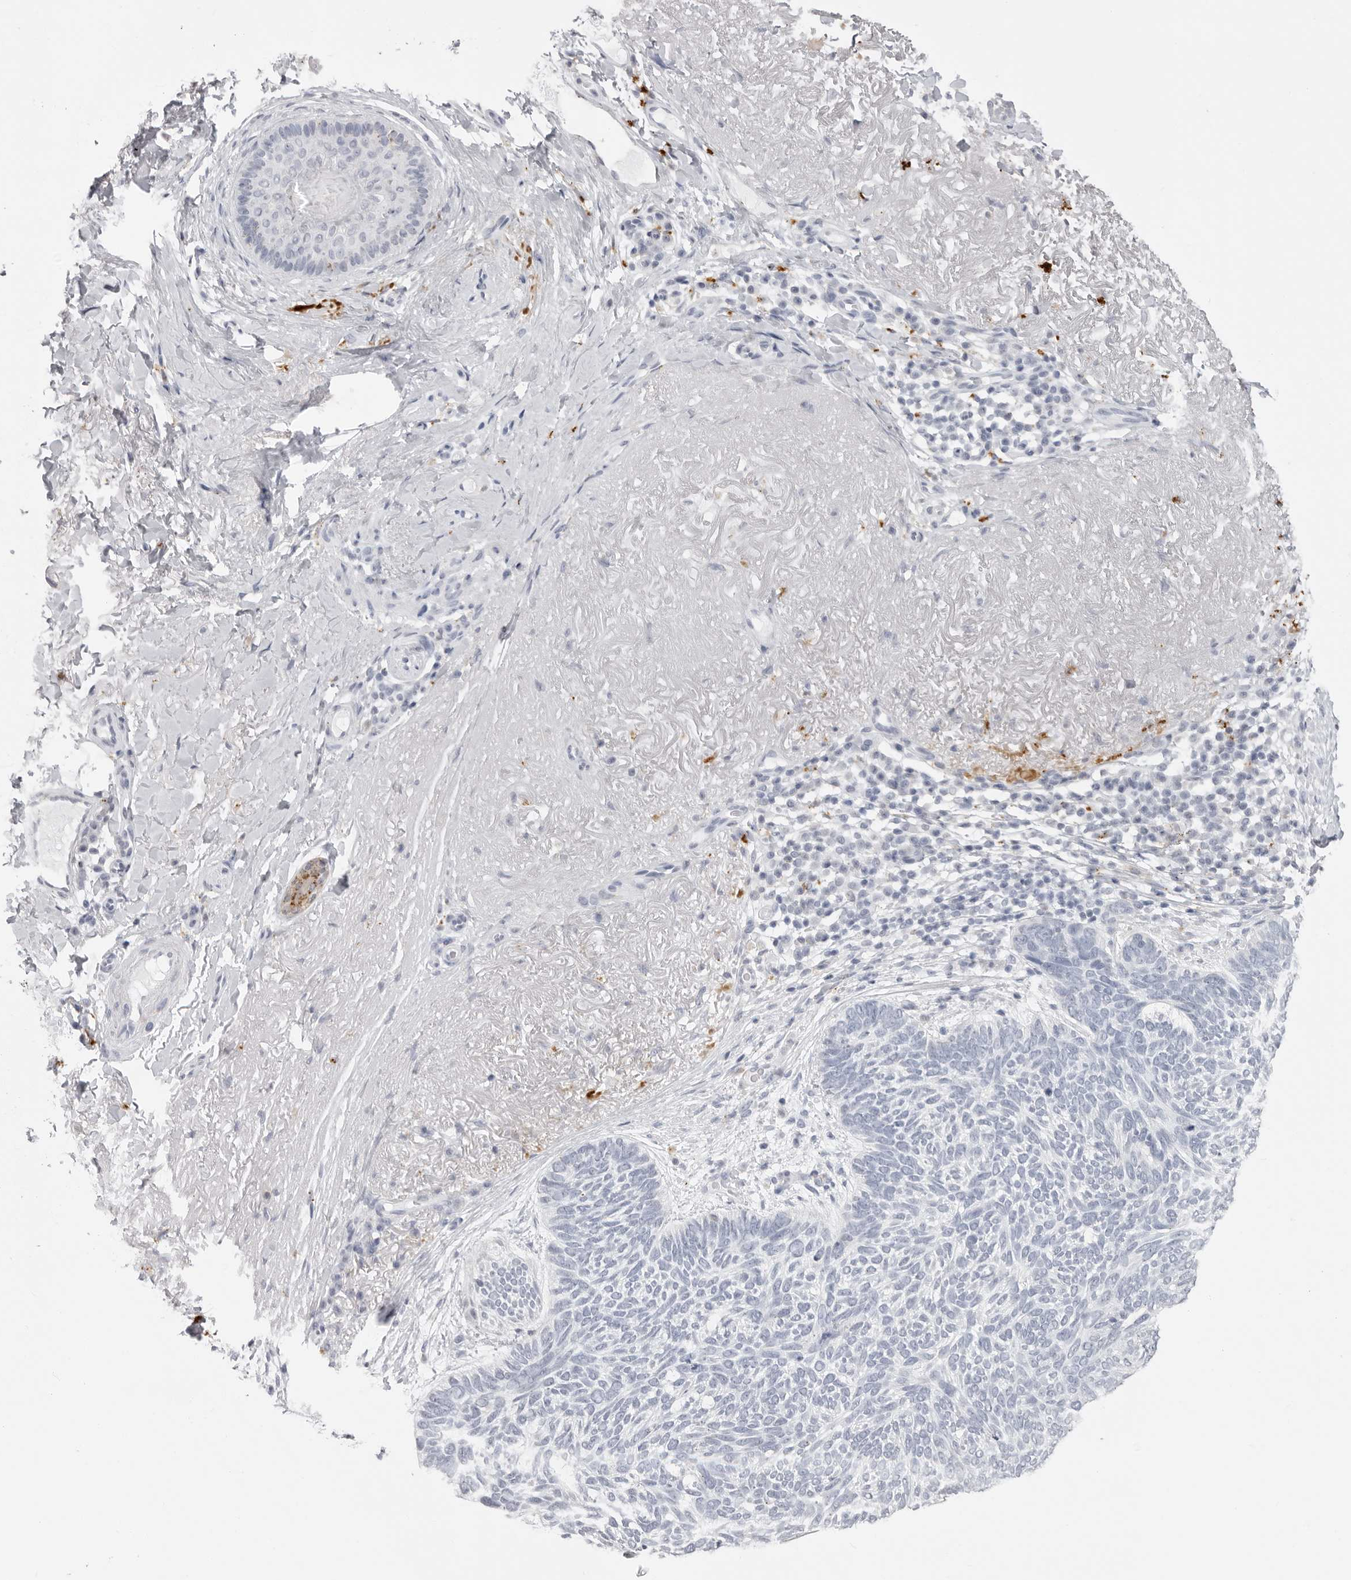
{"staining": {"intensity": "negative", "quantity": "none", "location": "none"}, "tissue": "skin cancer", "cell_type": "Tumor cells", "image_type": "cancer", "snomed": [{"axis": "morphology", "description": "Basal cell carcinoma"}, {"axis": "topography", "description": "Skin"}], "caption": "The photomicrograph reveals no significant staining in tumor cells of basal cell carcinoma (skin).", "gene": "IL25", "patient": {"sex": "female", "age": 85}}